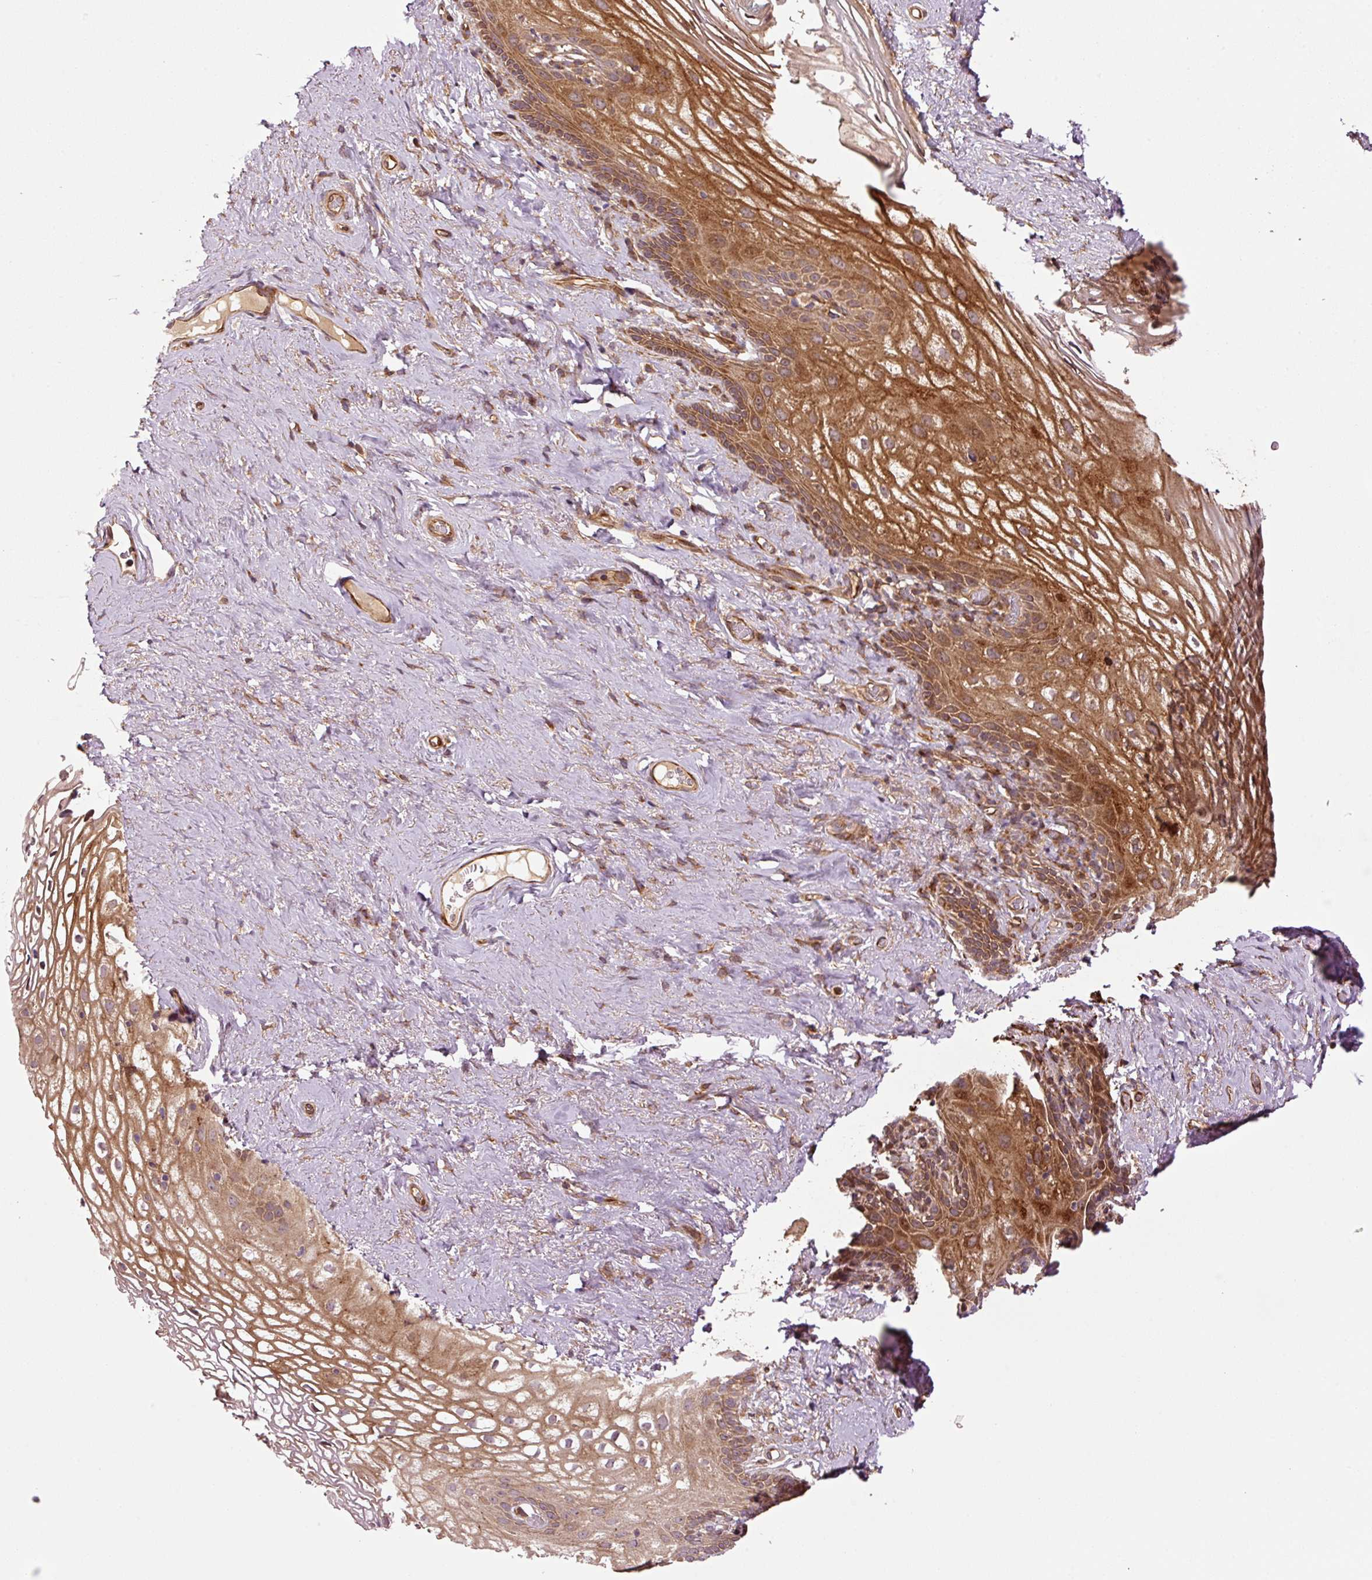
{"staining": {"intensity": "strong", "quantity": ">75%", "location": "cytoplasmic/membranous"}, "tissue": "vagina", "cell_type": "Squamous epithelial cells", "image_type": "normal", "snomed": [{"axis": "morphology", "description": "Normal tissue, NOS"}, {"axis": "topography", "description": "Vagina"}, {"axis": "topography", "description": "Peripheral nerve tissue"}], "caption": "High-magnification brightfield microscopy of unremarkable vagina stained with DAB (brown) and counterstained with hematoxylin (blue). squamous epithelial cells exhibit strong cytoplasmic/membranous staining is seen in approximately>75% of cells.", "gene": "OXER1", "patient": {"sex": "female", "age": 71}}